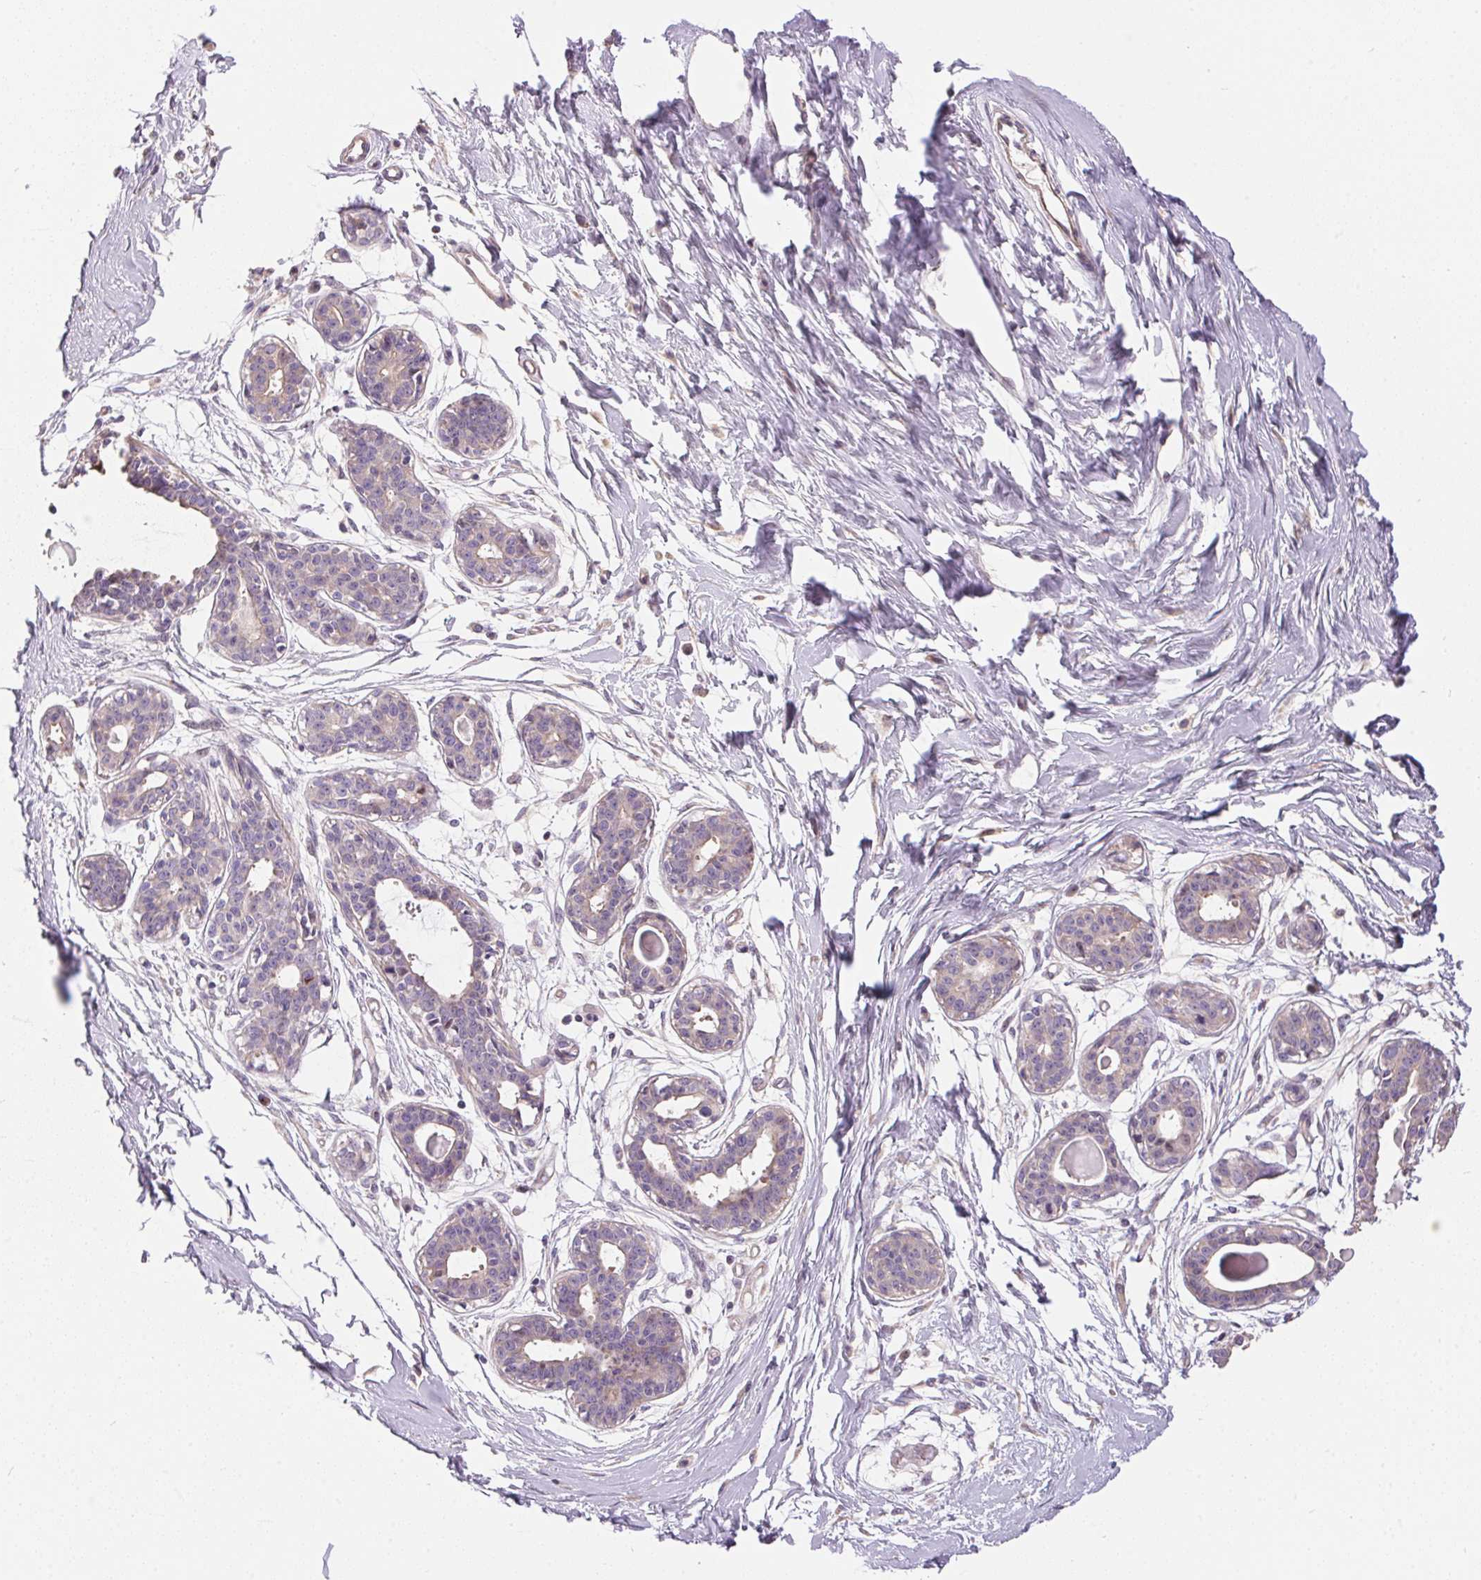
{"staining": {"intensity": "negative", "quantity": "none", "location": "none"}, "tissue": "breast", "cell_type": "Adipocytes", "image_type": "normal", "snomed": [{"axis": "morphology", "description": "Normal tissue, NOS"}, {"axis": "topography", "description": "Breast"}], "caption": "An image of breast stained for a protein demonstrates no brown staining in adipocytes. Nuclei are stained in blue.", "gene": "UNC13B", "patient": {"sex": "female", "age": 45}}